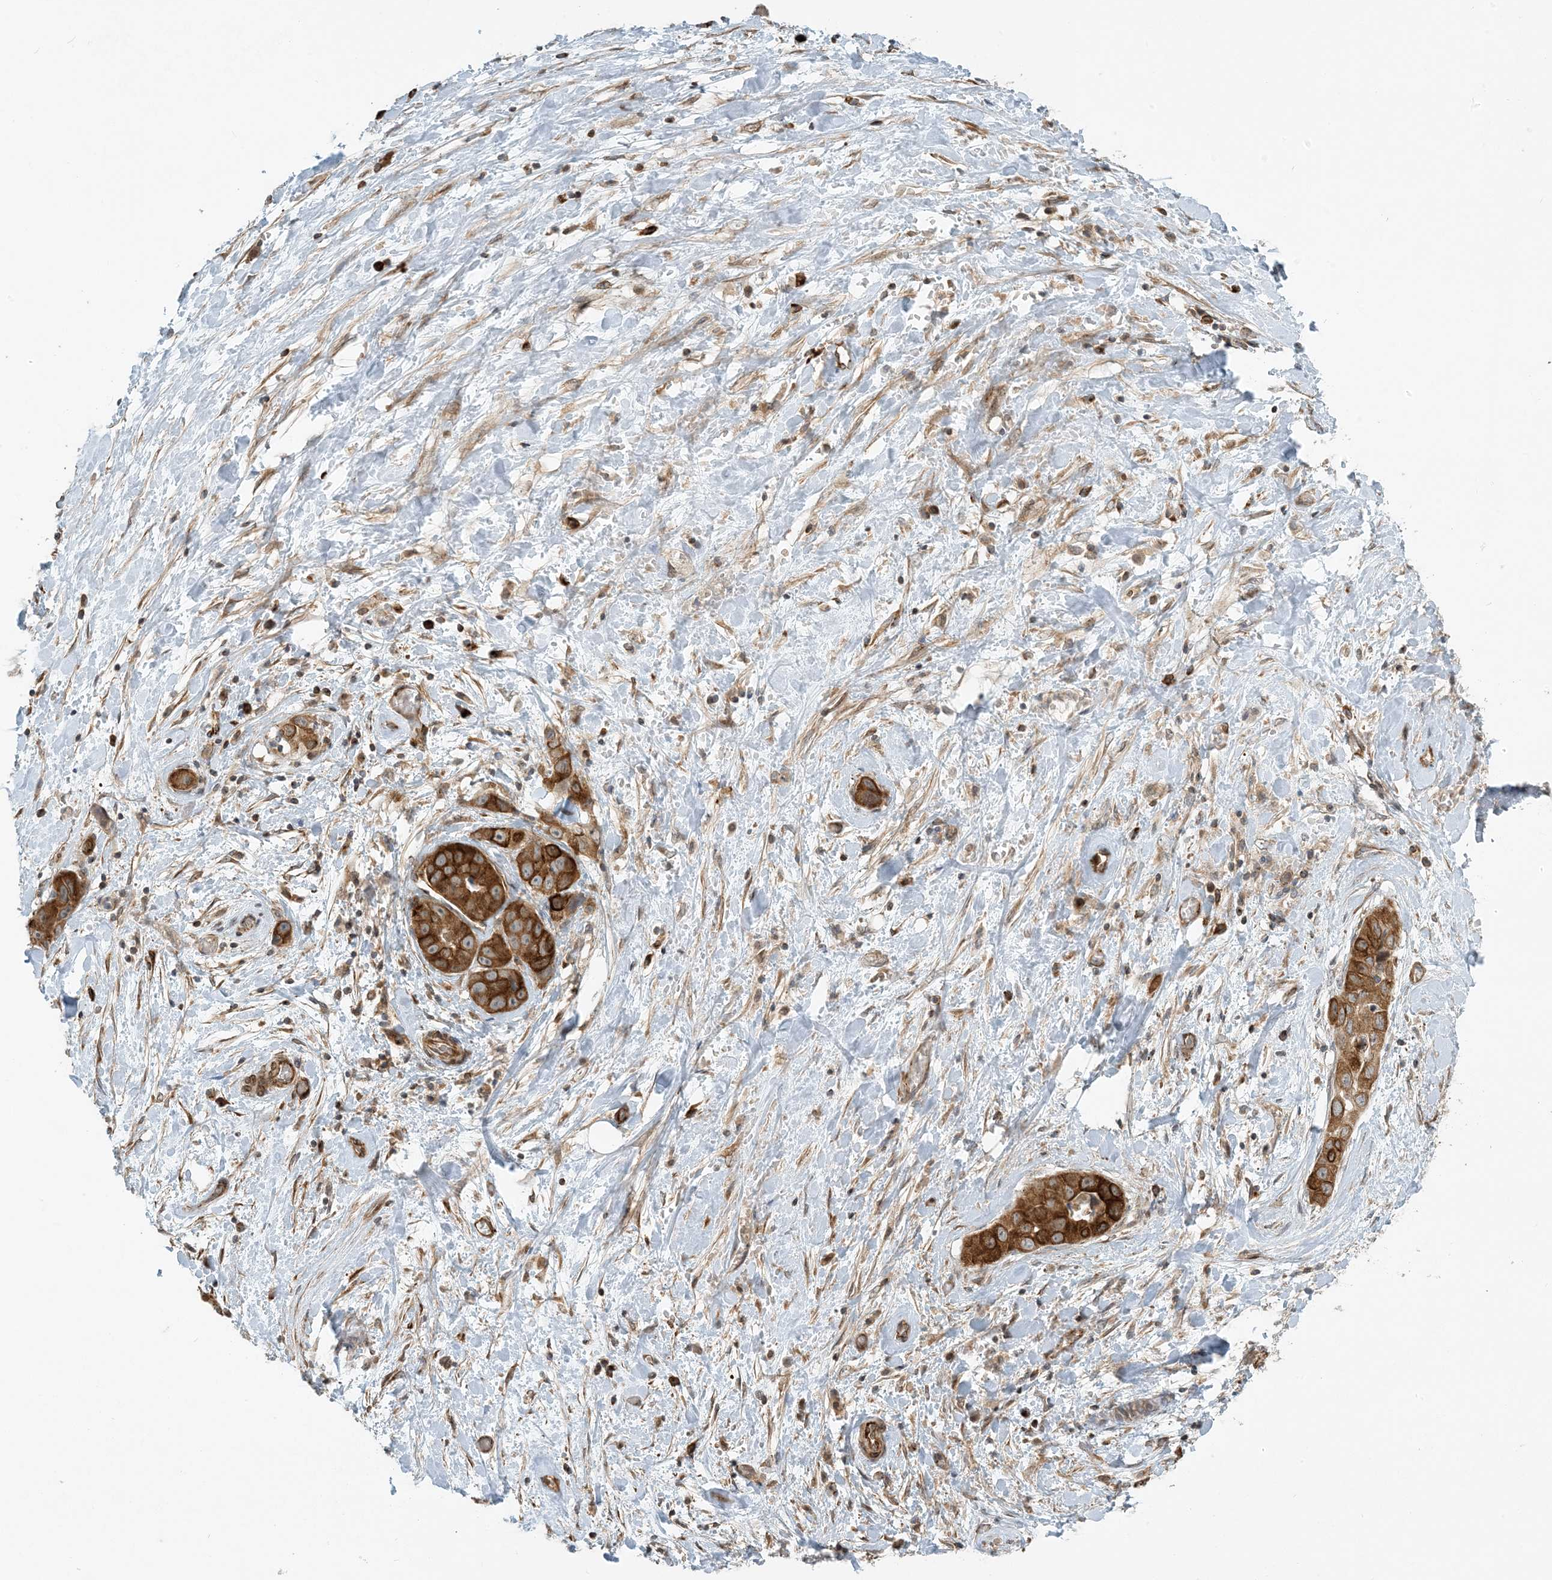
{"staining": {"intensity": "moderate", "quantity": ">75%", "location": "cytoplasmic/membranous"}, "tissue": "liver cancer", "cell_type": "Tumor cells", "image_type": "cancer", "snomed": [{"axis": "morphology", "description": "Cholangiocarcinoma"}, {"axis": "topography", "description": "Liver"}], "caption": "High-power microscopy captured an immunohistochemistry (IHC) micrograph of cholangiocarcinoma (liver), revealing moderate cytoplasmic/membranous expression in about >75% of tumor cells.", "gene": "ZBTB3", "patient": {"sex": "female", "age": 52}}